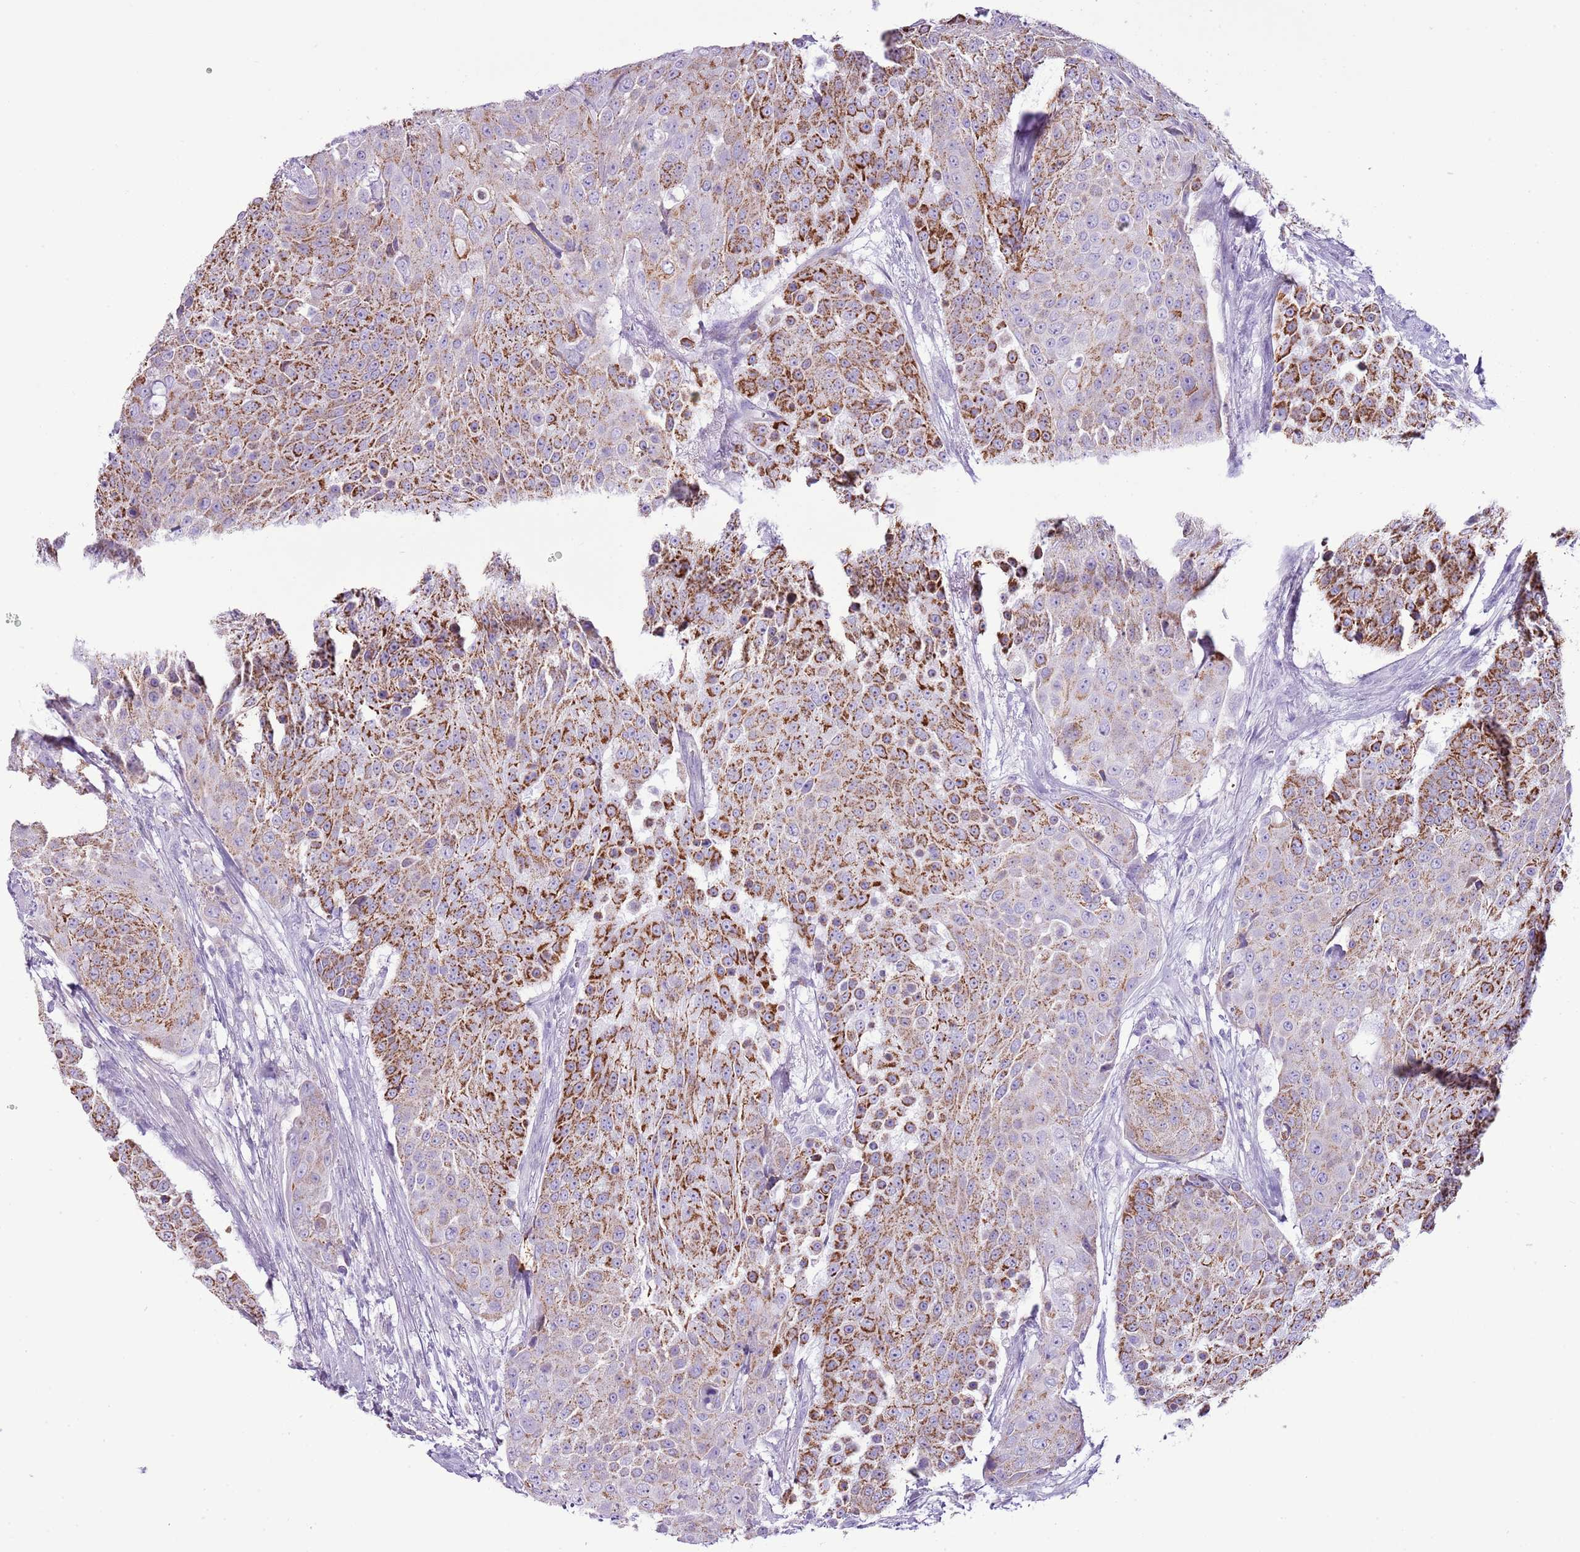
{"staining": {"intensity": "strong", "quantity": "25%-75%", "location": "cytoplasmic/membranous"}, "tissue": "urothelial cancer", "cell_type": "Tumor cells", "image_type": "cancer", "snomed": [{"axis": "morphology", "description": "Urothelial carcinoma, High grade"}, {"axis": "topography", "description": "Urinary bladder"}], "caption": "Strong cytoplasmic/membranous staining for a protein is identified in about 25%-75% of tumor cells of urothelial carcinoma (high-grade) using immunohistochemistry.", "gene": "SLC23A1", "patient": {"sex": "female", "age": 63}}